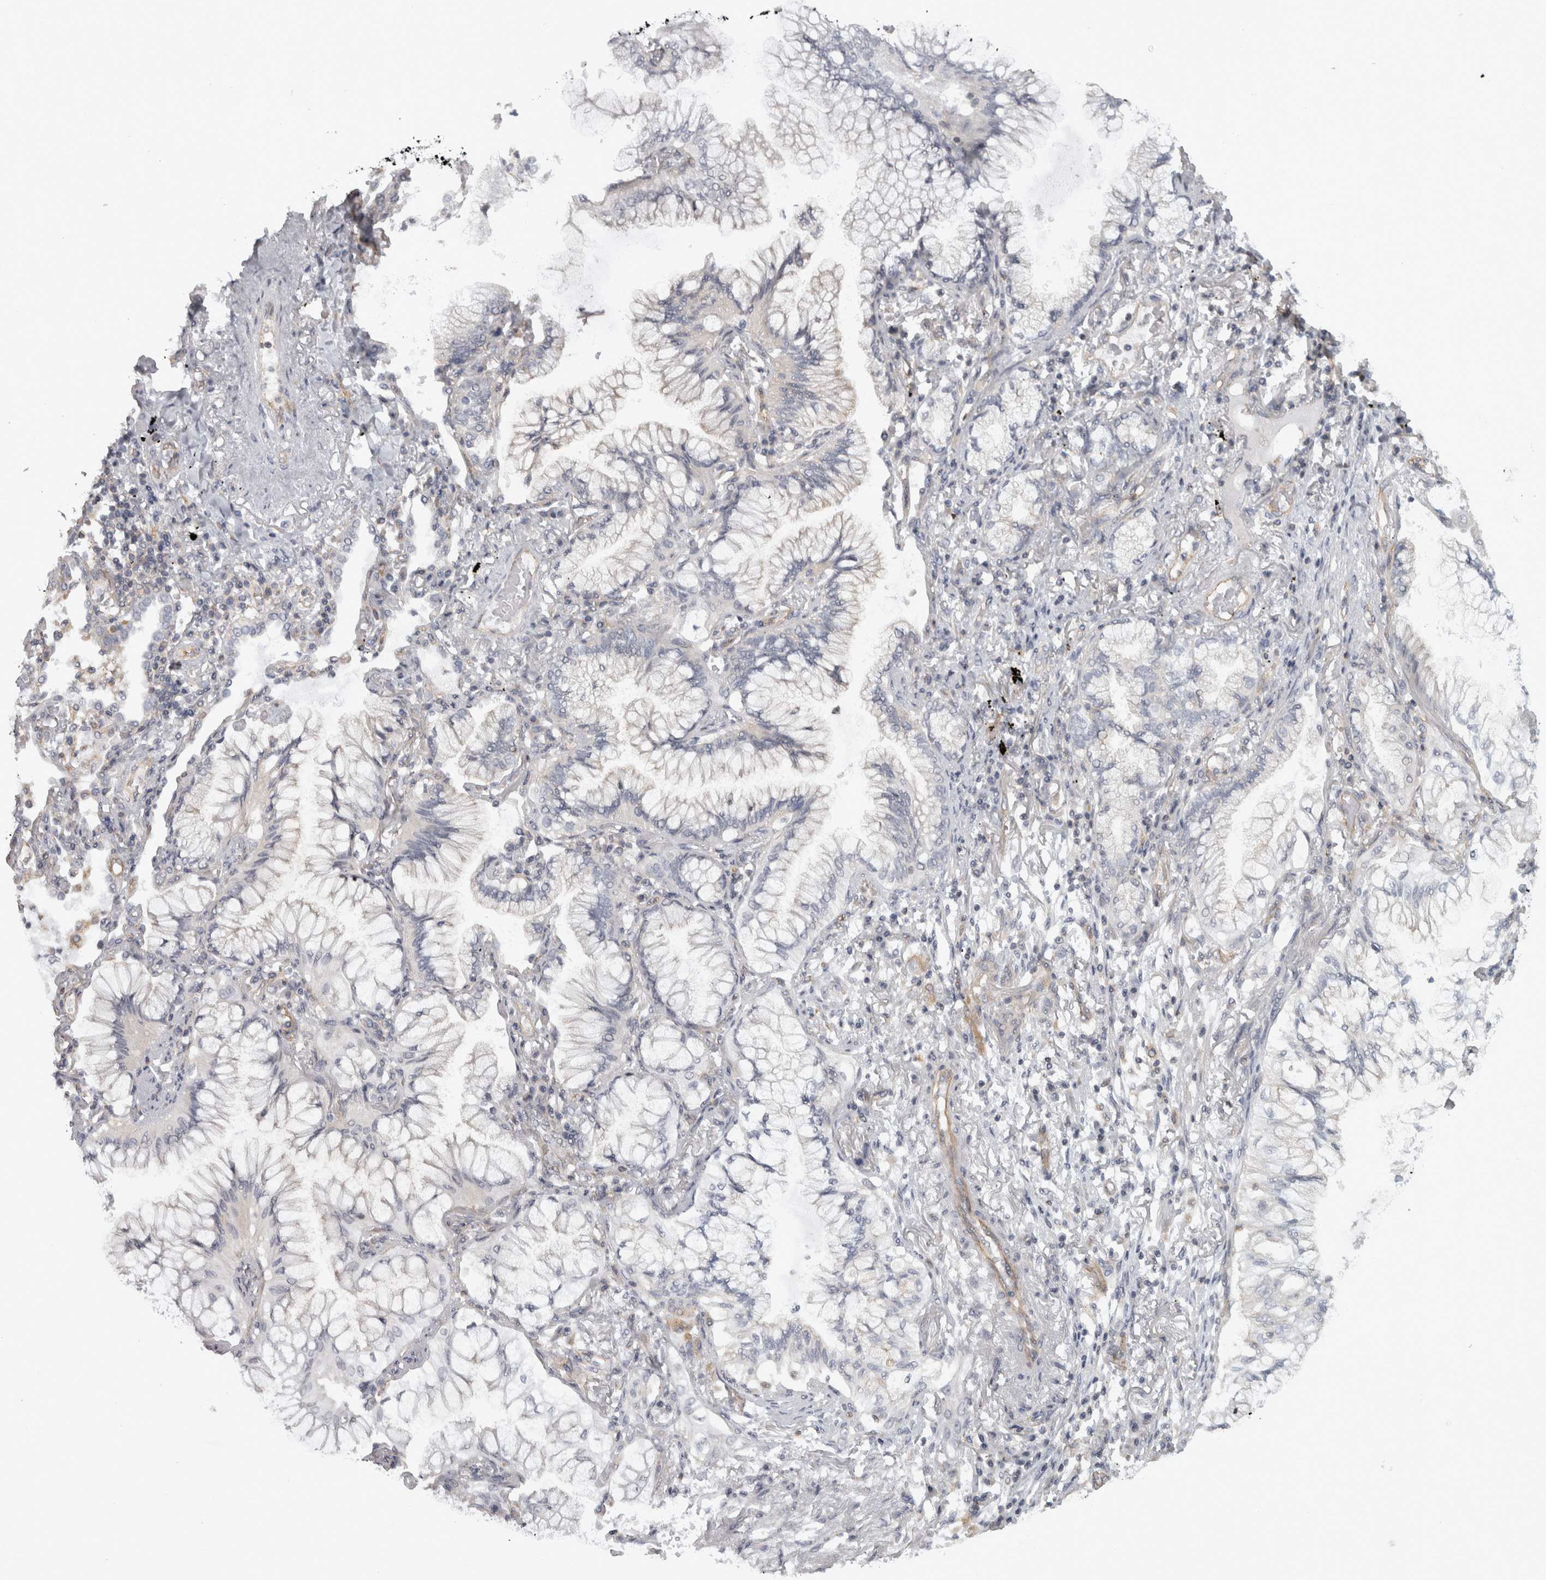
{"staining": {"intensity": "negative", "quantity": "none", "location": "none"}, "tissue": "lung cancer", "cell_type": "Tumor cells", "image_type": "cancer", "snomed": [{"axis": "morphology", "description": "Adenocarcinoma, NOS"}, {"axis": "topography", "description": "Lung"}], "caption": "Immunohistochemistry (IHC) histopathology image of neoplastic tissue: human lung adenocarcinoma stained with DAB reveals no significant protein positivity in tumor cells.", "gene": "PPP1R12B", "patient": {"sex": "female", "age": 70}}